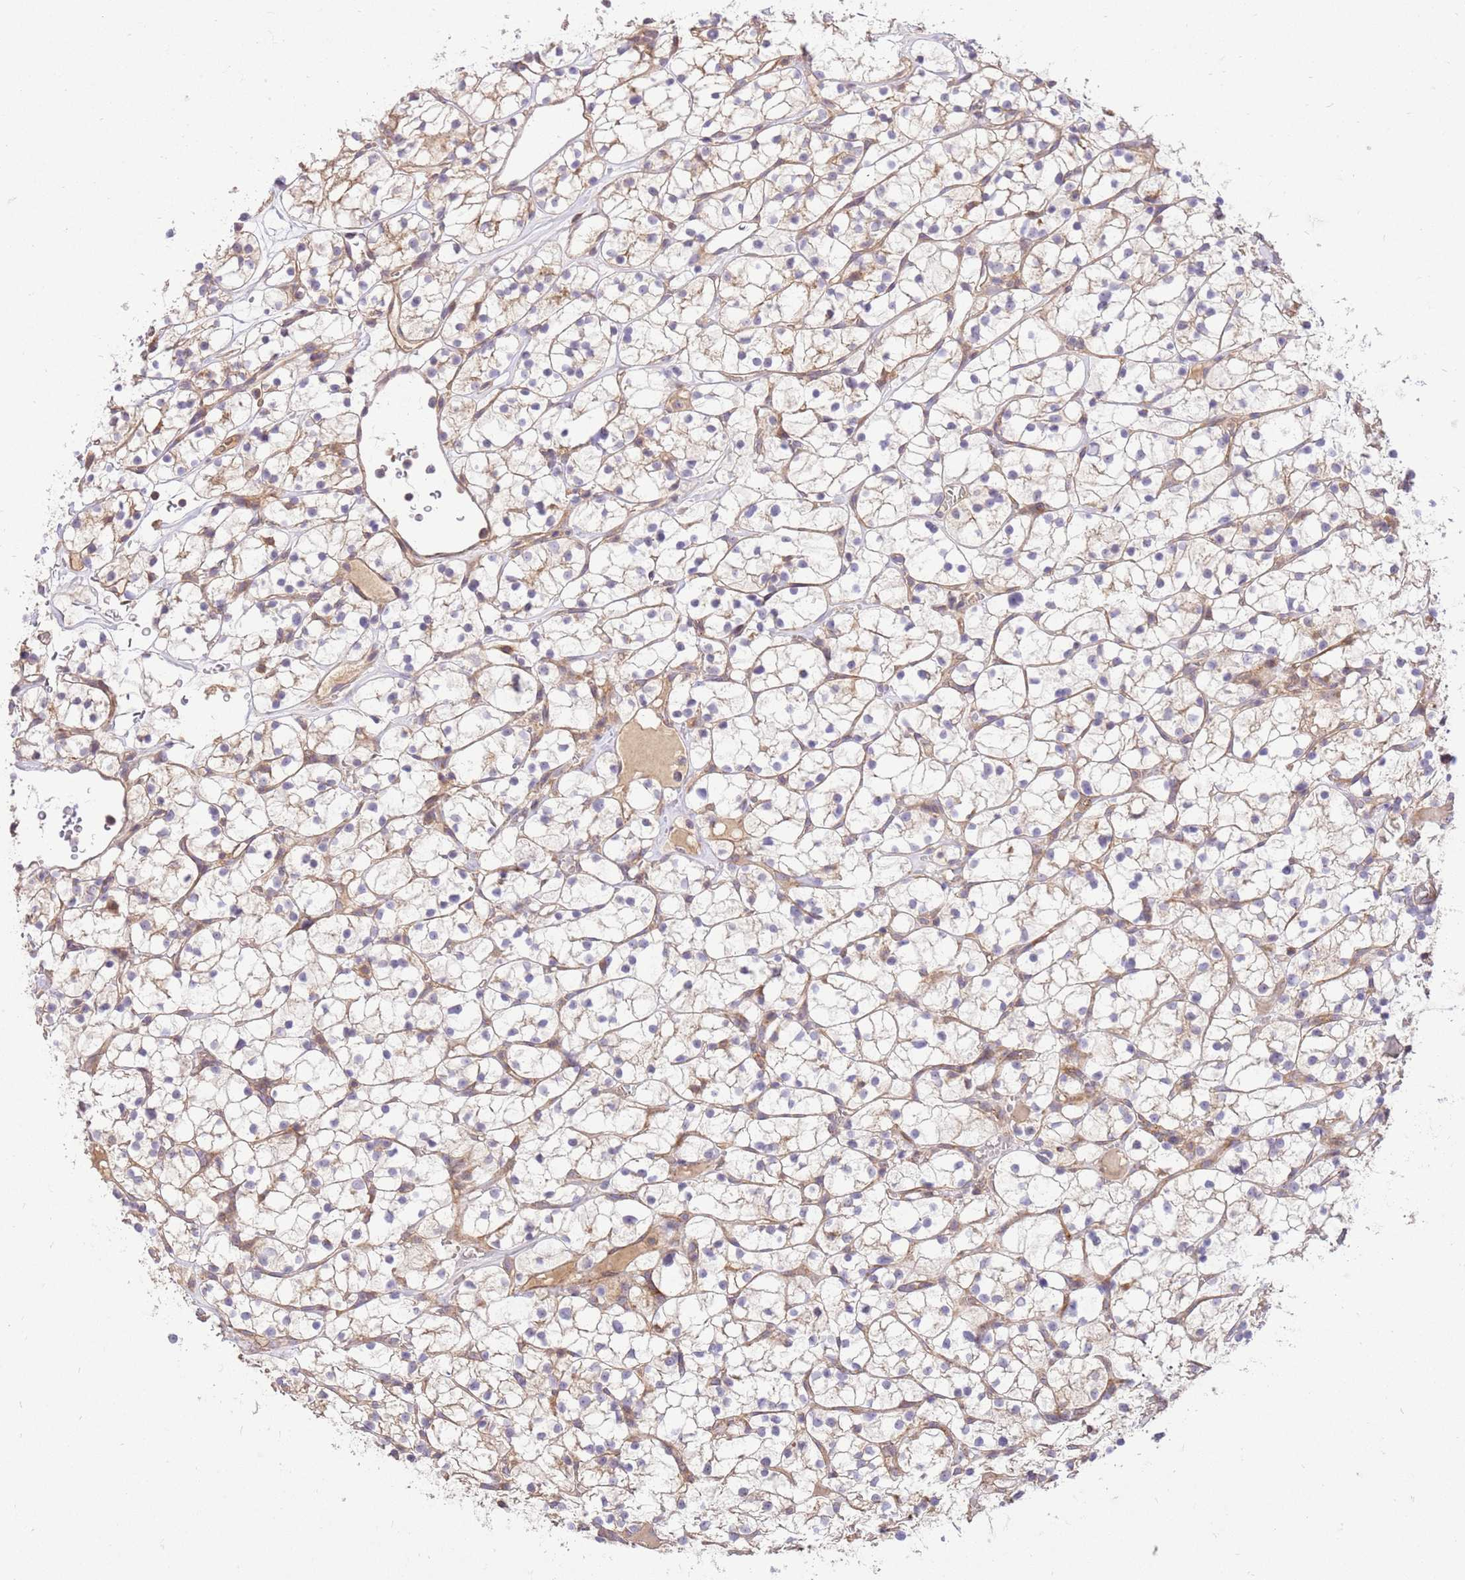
{"staining": {"intensity": "weak", "quantity": "<25%", "location": "cytoplasmic/membranous"}, "tissue": "renal cancer", "cell_type": "Tumor cells", "image_type": "cancer", "snomed": [{"axis": "morphology", "description": "Adenocarcinoma, NOS"}, {"axis": "topography", "description": "Kidney"}], "caption": "The micrograph exhibits no significant staining in tumor cells of renal cancer. Nuclei are stained in blue.", "gene": "SPATA2L", "patient": {"sex": "female", "age": 64}}